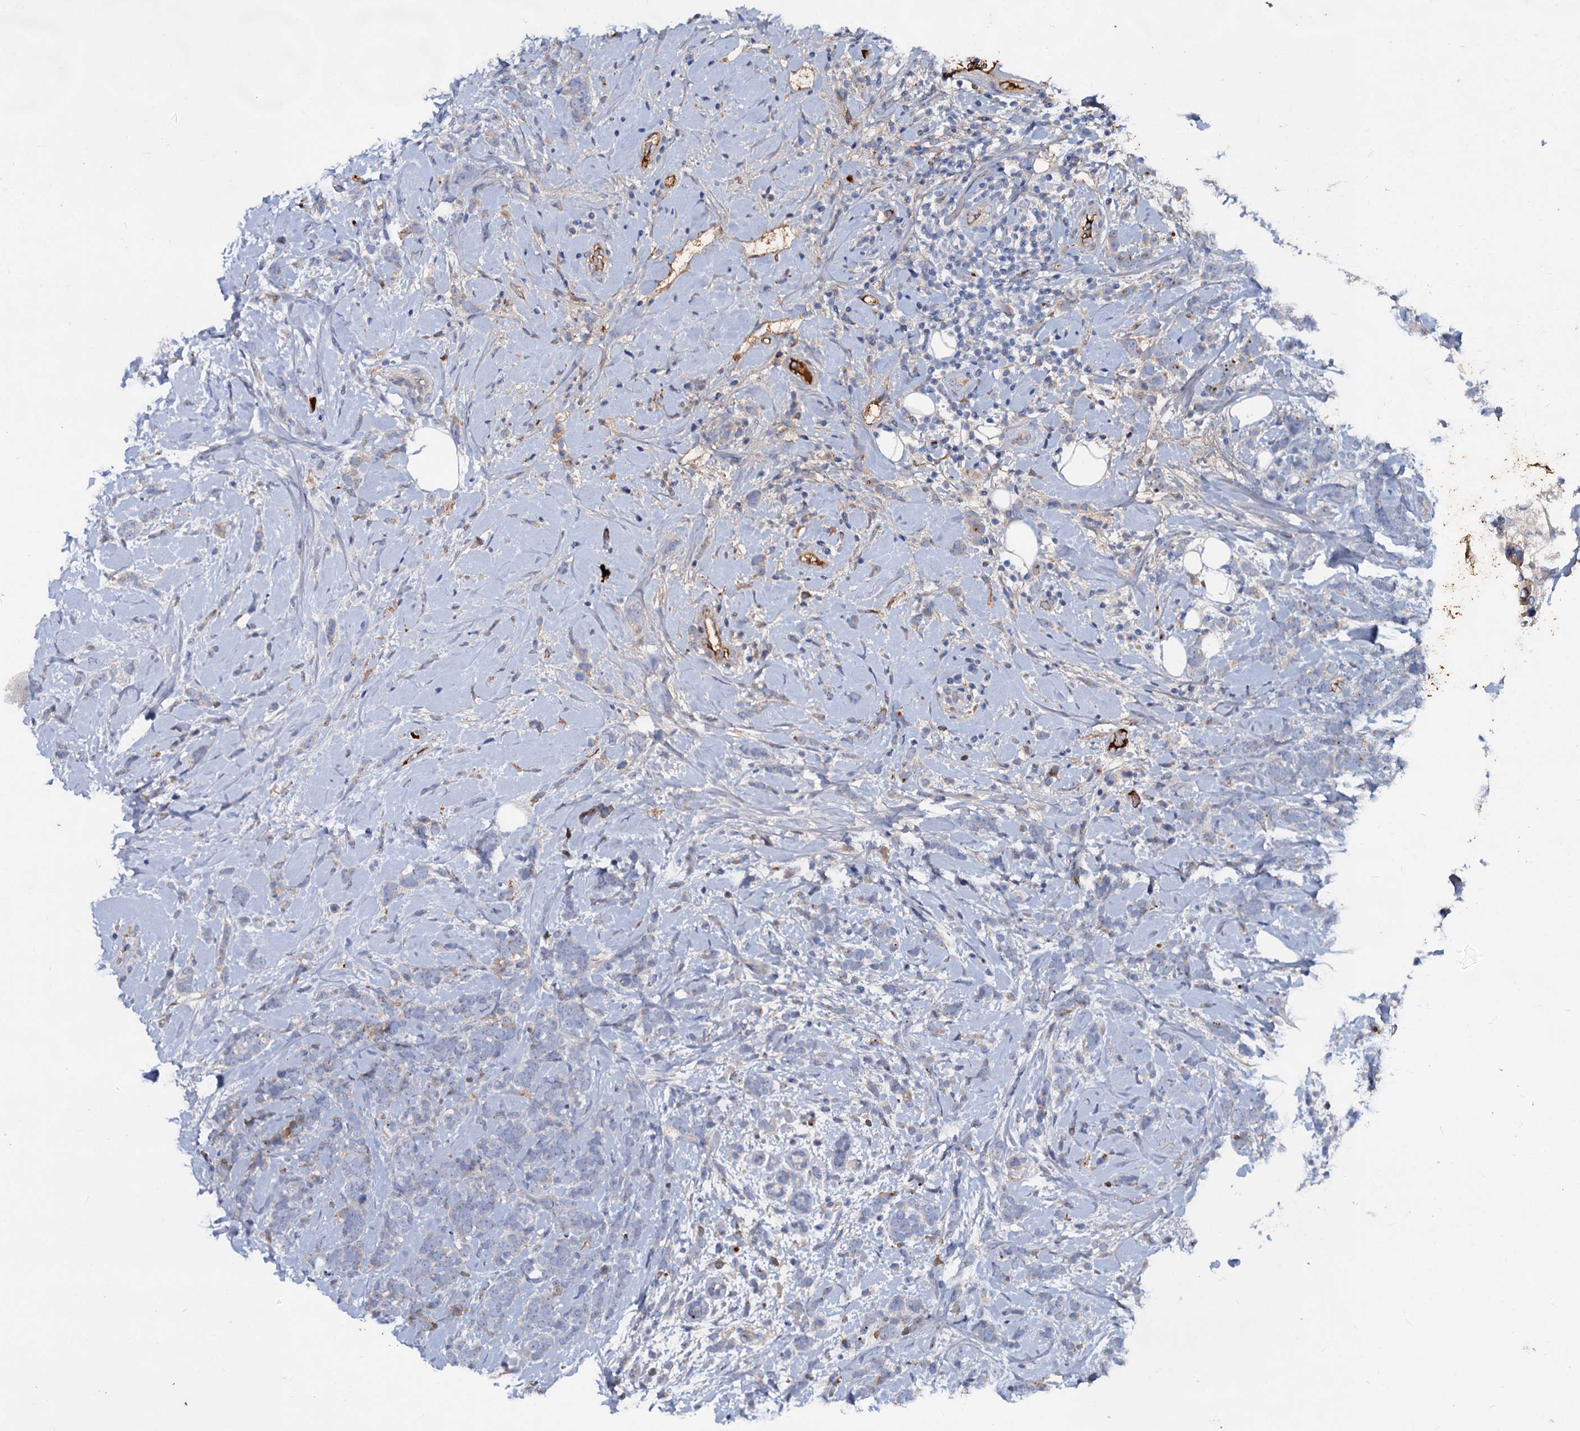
{"staining": {"intensity": "negative", "quantity": "none", "location": "none"}, "tissue": "breast cancer", "cell_type": "Tumor cells", "image_type": "cancer", "snomed": [{"axis": "morphology", "description": "Lobular carcinoma"}, {"axis": "topography", "description": "Breast"}], "caption": "An image of human breast cancer (lobular carcinoma) is negative for staining in tumor cells. Brightfield microscopy of immunohistochemistry (IHC) stained with DAB (brown) and hematoxylin (blue), captured at high magnification.", "gene": "CHRD", "patient": {"sex": "female", "age": 58}}